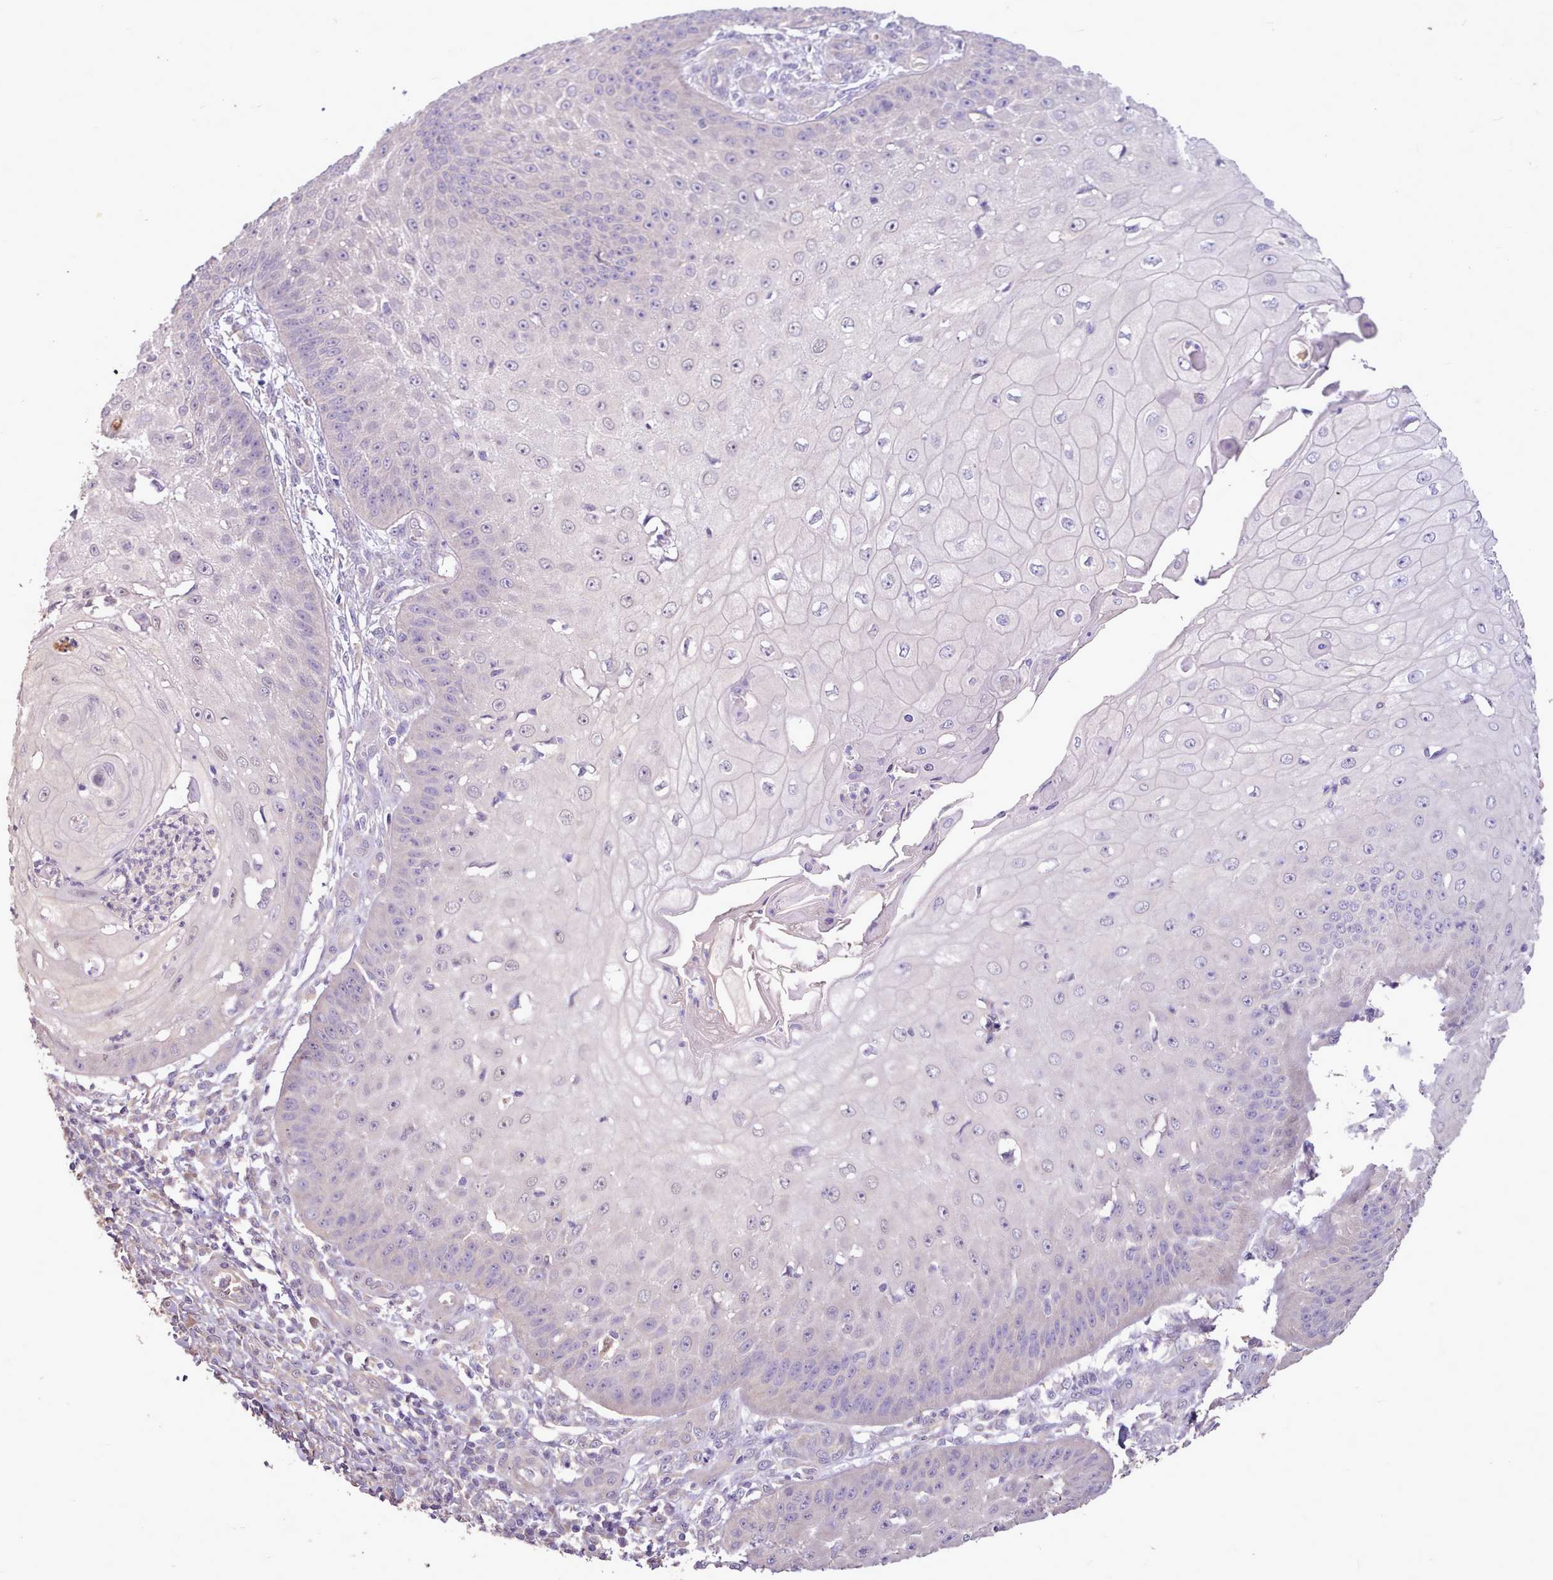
{"staining": {"intensity": "negative", "quantity": "none", "location": "none"}, "tissue": "skin cancer", "cell_type": "Tumor cells", "image_type": "cancer", "snomed": [{"axis": "morphology", "description": "Squamous cell carcinoma, NOS"}, {"axis": "topography", "description": "Skin"}], "caption": "An immunohistochemistry (IHC) photomicrograph of skin cancer is shown. There is no staining in tumor cells of skin cancer.", "gene": "ZNF607", "patient": {"sex": "male", "age": 70}}